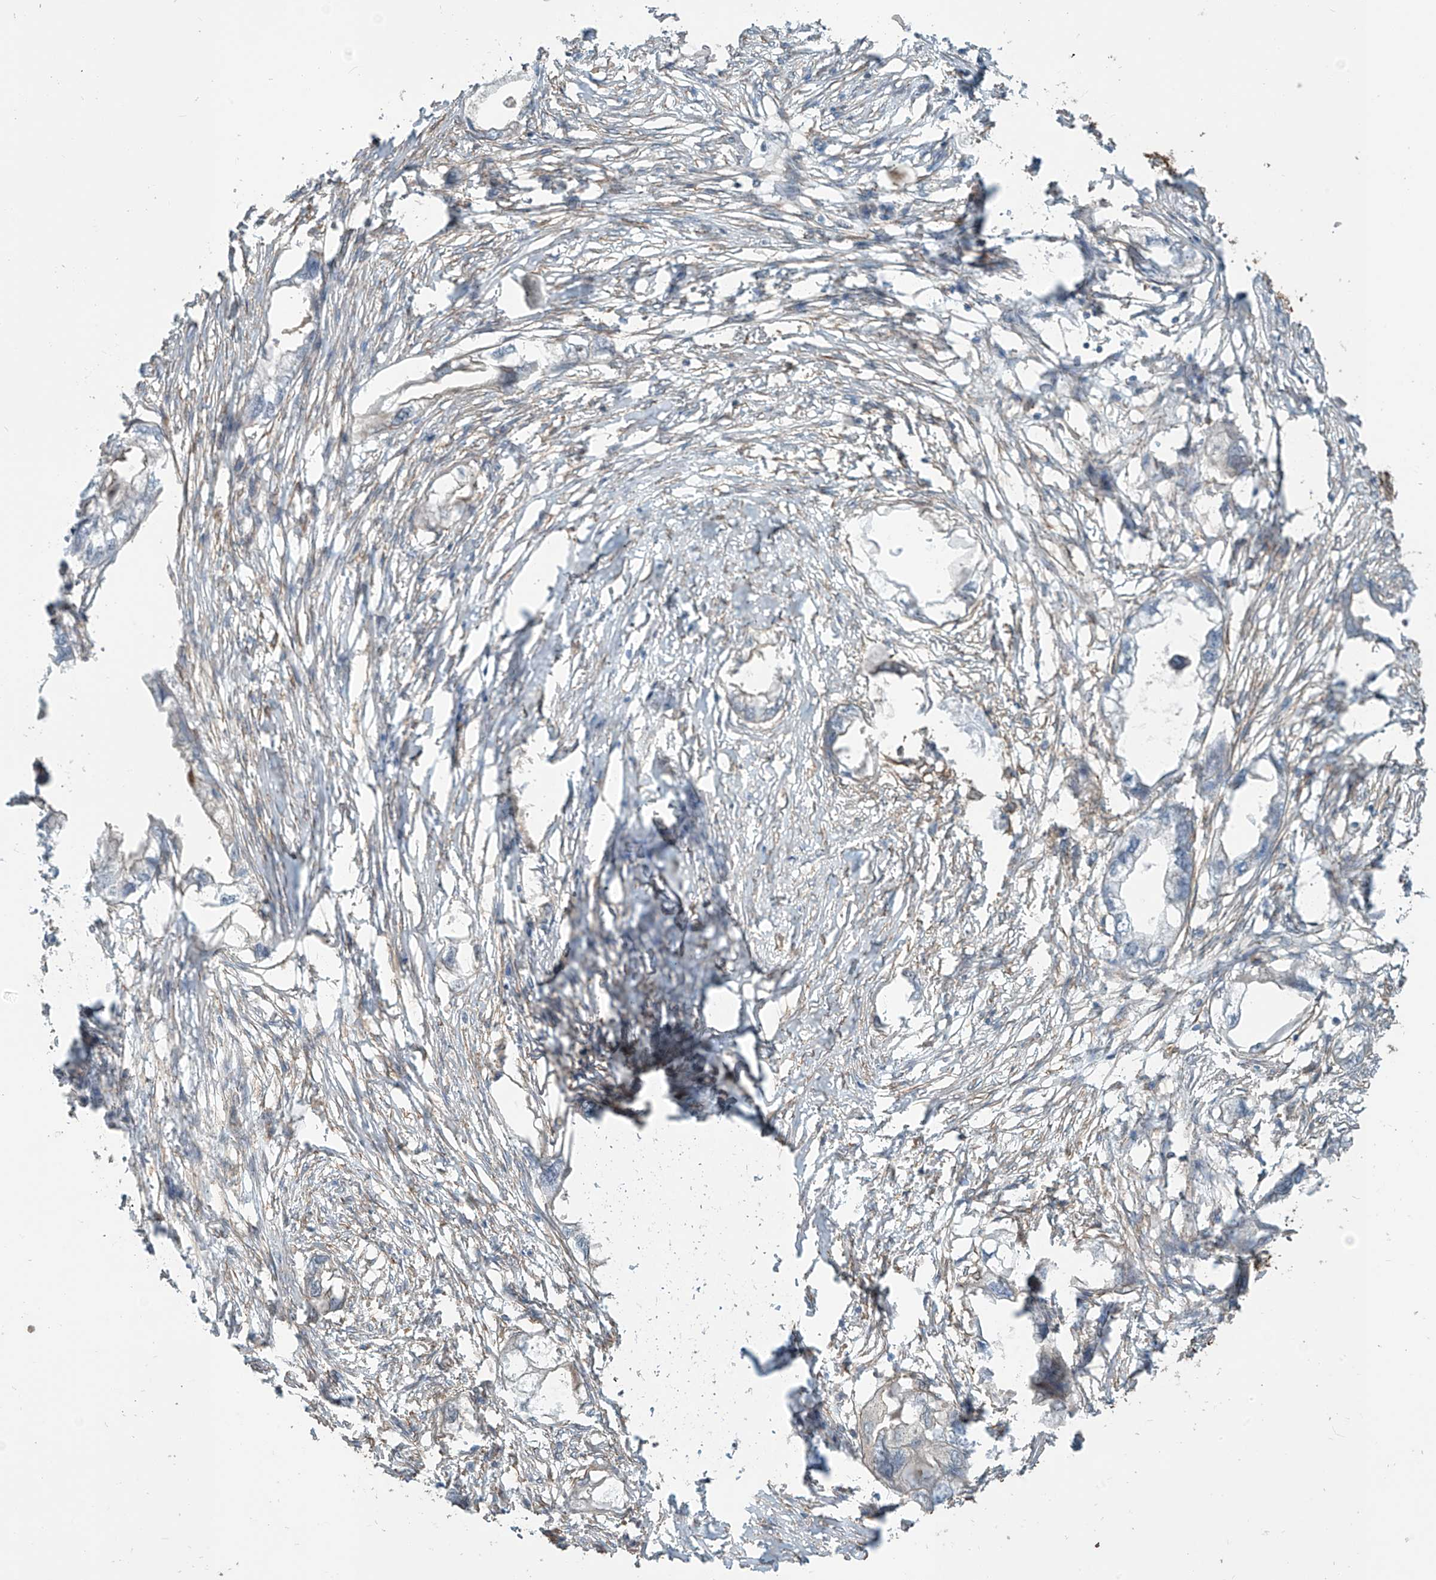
{"staining": {"intensity": "negative", "quantity": "none", "location": "none"}, "tissue": "endometrial cancer", "cell_type": "Tumor cells", "image_type": "cancer", "snomed": [{"axis": "morphology", "description": "Adenocarcinoma, NOS"}, {"axis": "morphology", "description": "Adenocarcinoma, metastatic, NOS"}, {"axis": "topography", "description": "Adipose tissue"}, {"axis": "topography", "description": "Endometrium"}], "caption": "IHC photomicrograph of metastatic adenocarcinoma (endometrial) stained for a protein (brown), which demonstrates no positivity in tumor cells. (Brightfield microscopy of DAB (3,3'-diaminobenzidine) immunohistochemistry at high magnification).", "gene": "SLC9A2", "patient": {"sex": "female", "age": 67}}